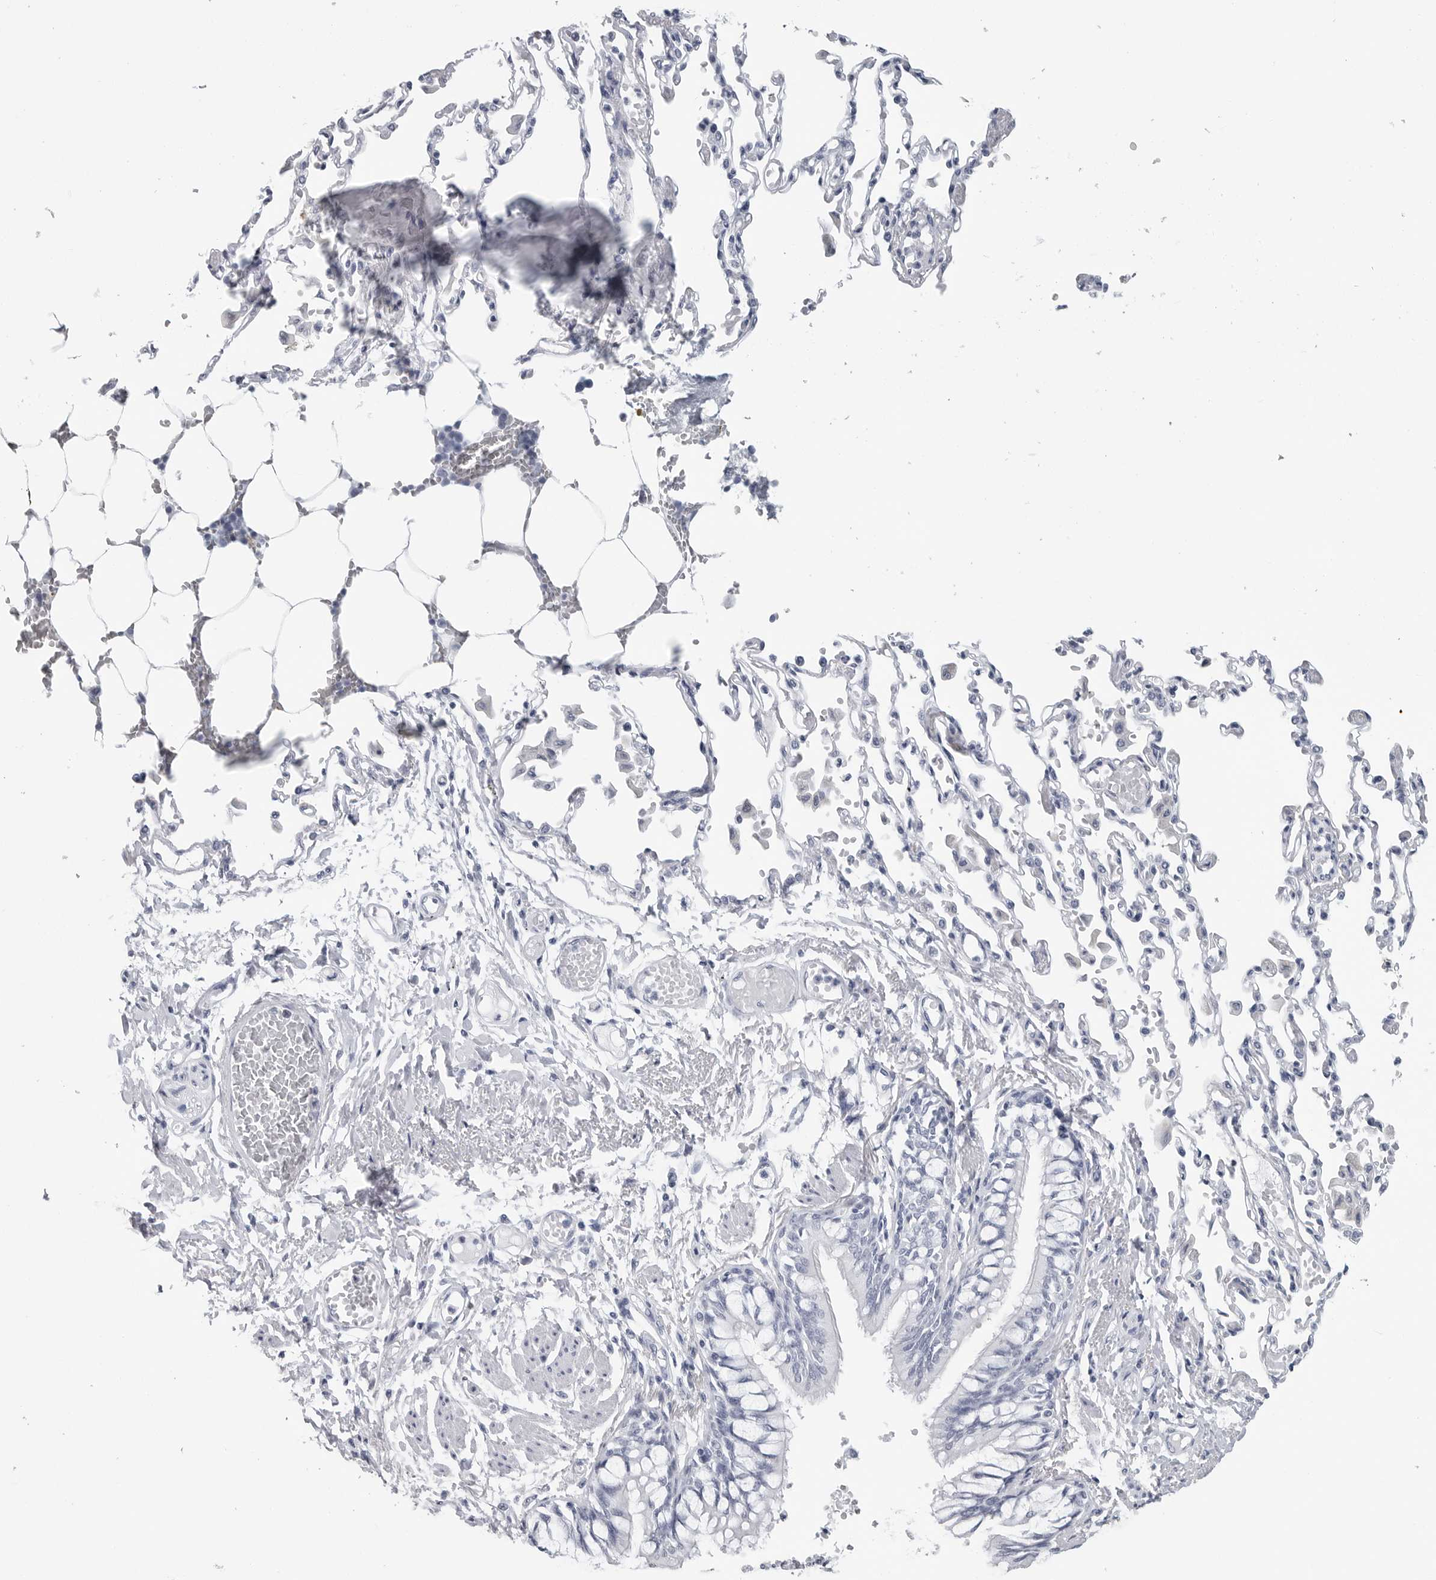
{"staining": {"intensity": "negative", "quantity": "none", "location": "none"}, "tissue": "bronchus", "cell_type": "Respiratory epithelial cells", "image_type": "normal", "snomed": [{"axis": "morphology", "description": "Normal tissue, NOS"}, {"axis": "topography", "description": "Cartilage tissue"}, {"axis": "topography", "description": "Bronchus"}, {"axis": "topography", "description": "Lung"}], "caption": "A high-resolution micrograph shows IHC staining of unremarkable bronchus, which reveals no significant expression in respiratory epithelial cells.", "gene": "CSH1", "patient": {"sex": "female", "age": 49}}